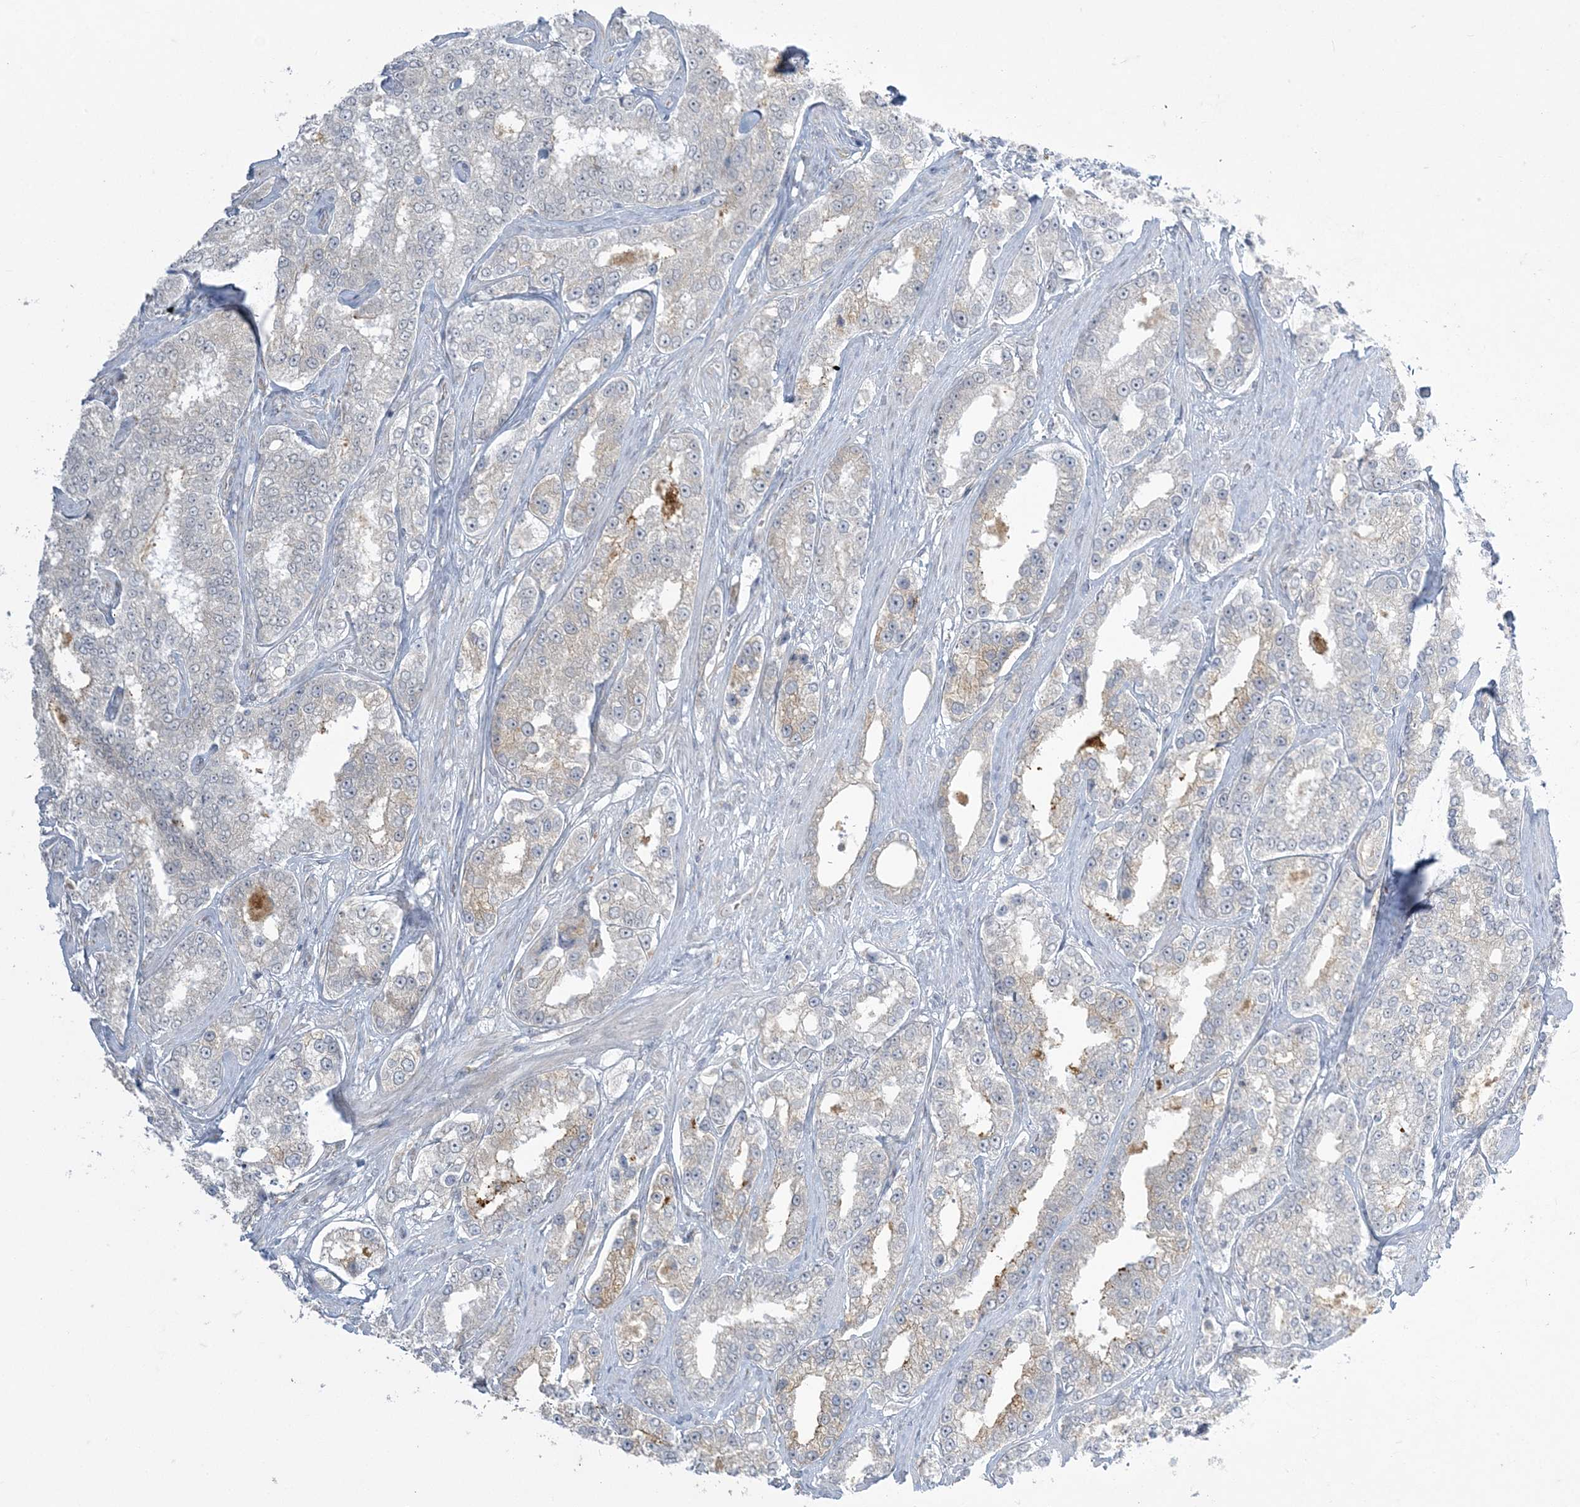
{"staining": {"intensity": "weak", "quantity": "<25%", "location": "cytoplasmic/membranous"}, "tissue": "prostate cancer", "cell_type": "Tumor cells", "image_type": "cancer", "snomed": [{"axis": "morphology", "description": "Normal tissue, NOS"}, {"axis": "morphology", "description": "Adenocarcinoma, High grade"}, {"axis": "topography", "description": "Prostate"}], "caption": "An immunohistochemistry image of high-grade adenocarcinoma (prostate) is shown. There is no staining in tumor cells of high-grade adenocarcinoma (prostate).", "gene": "ZC3H6", "patient": {"sex": "male", "age": 83}}